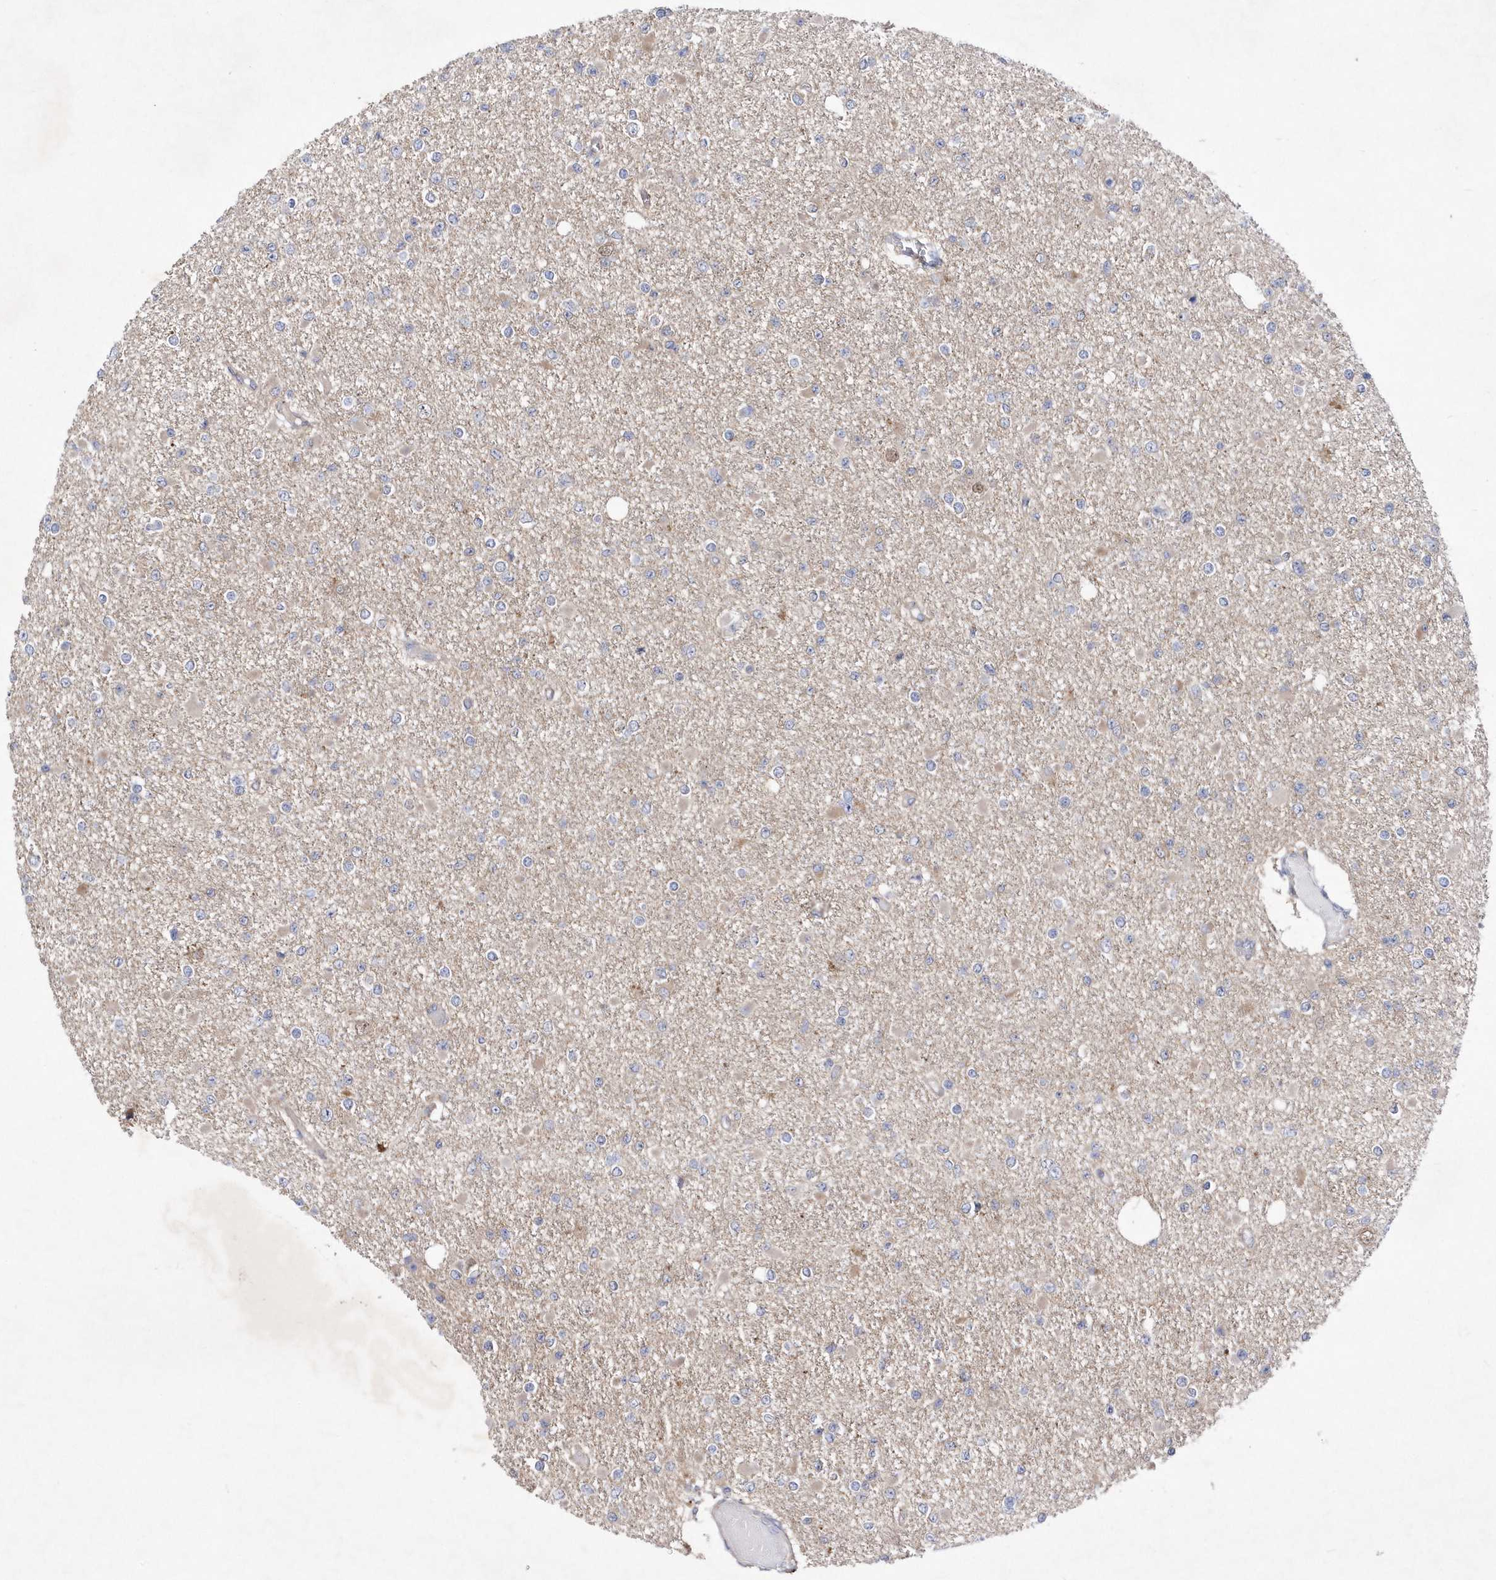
{"staining": {"intensity": "negative", "quantity": "none", "location": "none"}, "tissue": "glioma", "cell_type": "Tumor cells", "image_type": "cancer", "snomed": [{"axis": "morphology", "description": "Glioma, malignant, Low grade"}, {"axis": "topography", "description": "Brain"}], "caption": "Tumor cells are negative for brown protein staining in glioma.", "gene": "LONRF2", "patient": {"sex": "female", "age": 22}}